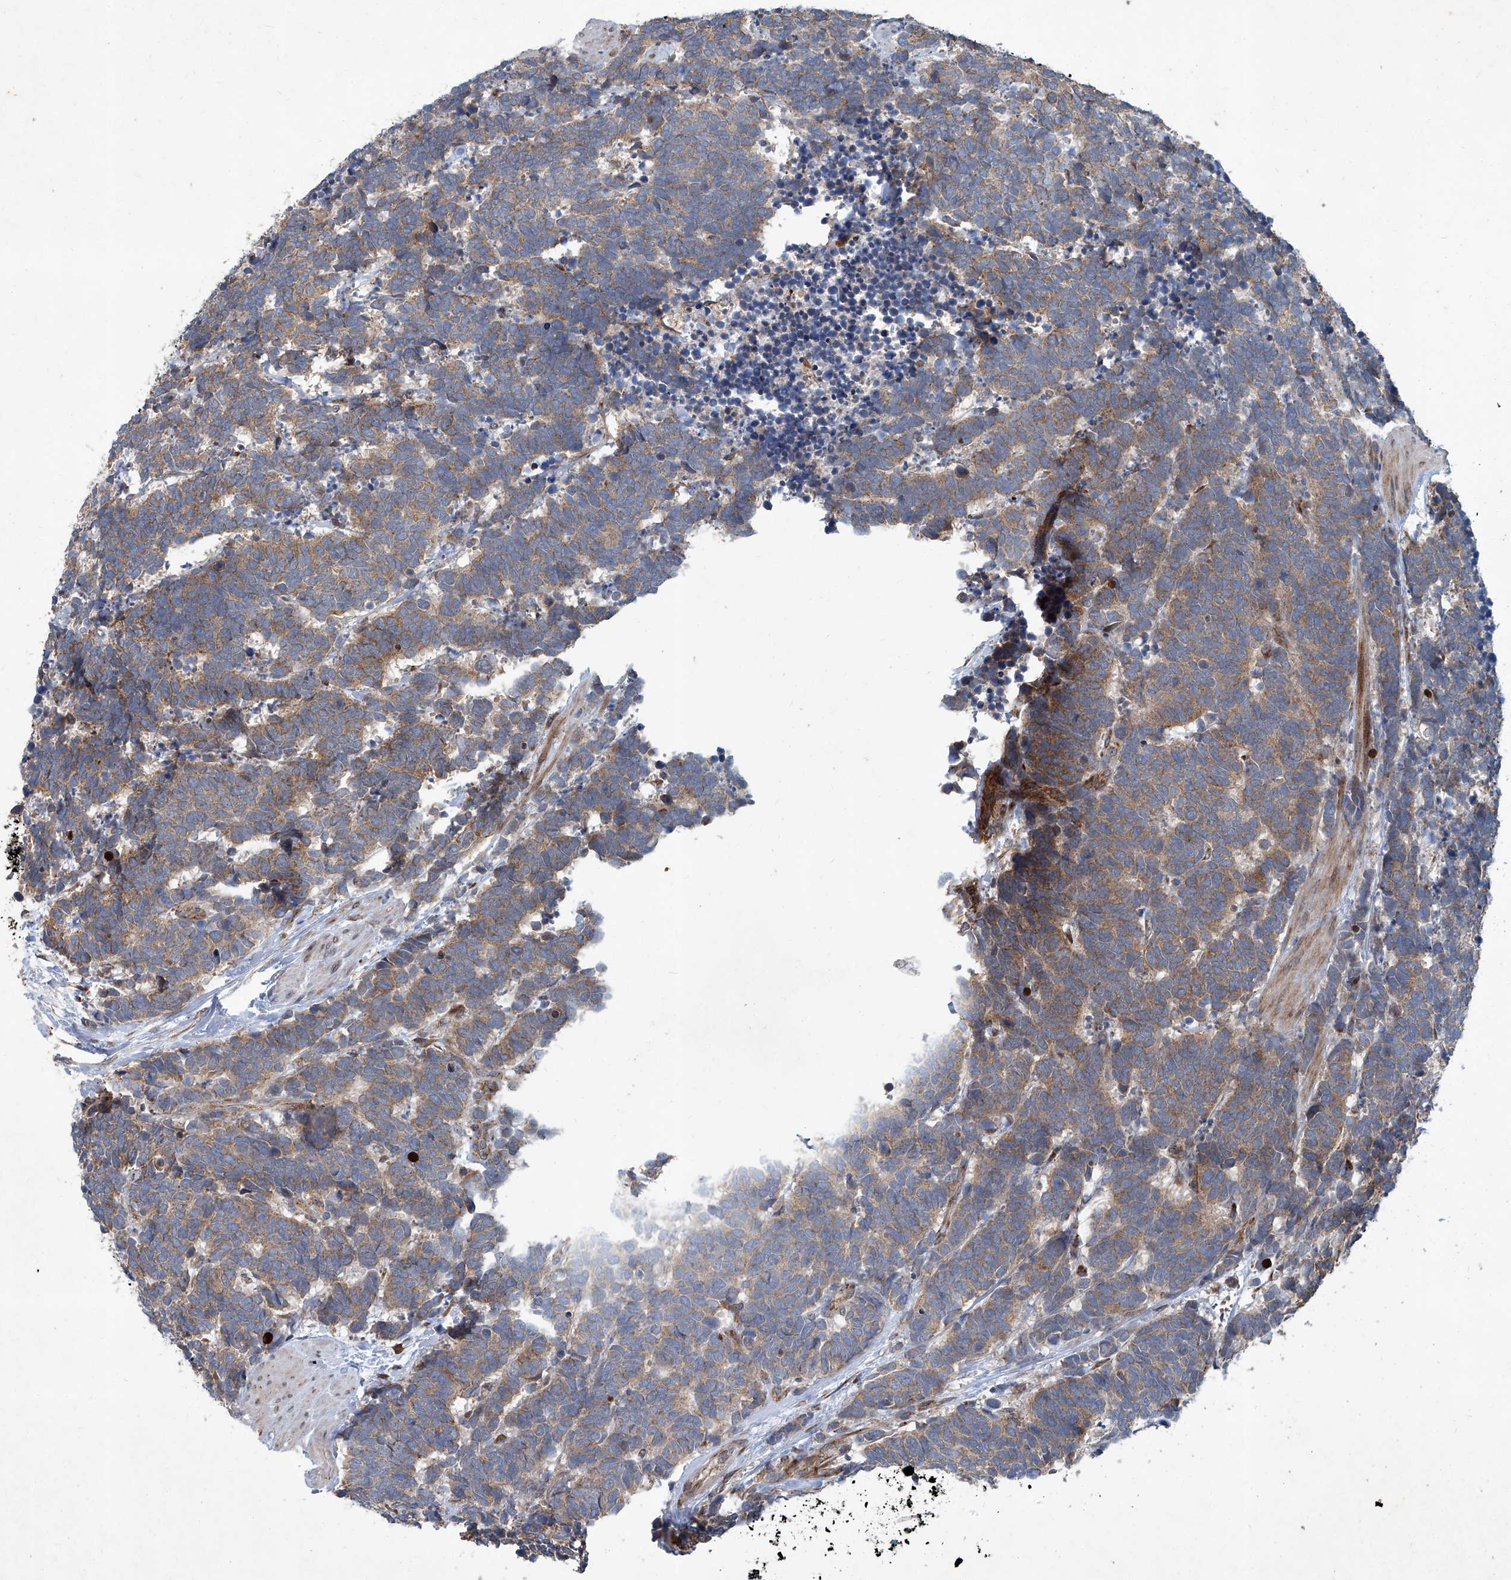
{"staining": {"intensity": "moderate", "quantity": ">75%", "location": "cytoplasmic/membranous"}, "tissue": "carcinoid", "cell_type": "Tumor cells", "image_type": "cancer", "snomed": [{"axis": "morphology", "description": "Carcinoma, NOS"}, {"axis": "morphology", "description": "Carcinoid, malignant, NOS"}, {"axis": "topography", "description": "Urinary bladder"}], "caption": "This micrograph reveals IHC staining of human carcinoid, with medium moderate cytoplasmic/membranous staining in approximately >75% of tumor cells.", "gene": "GPR132", "patient": {"sex": "male", "age": 57}}